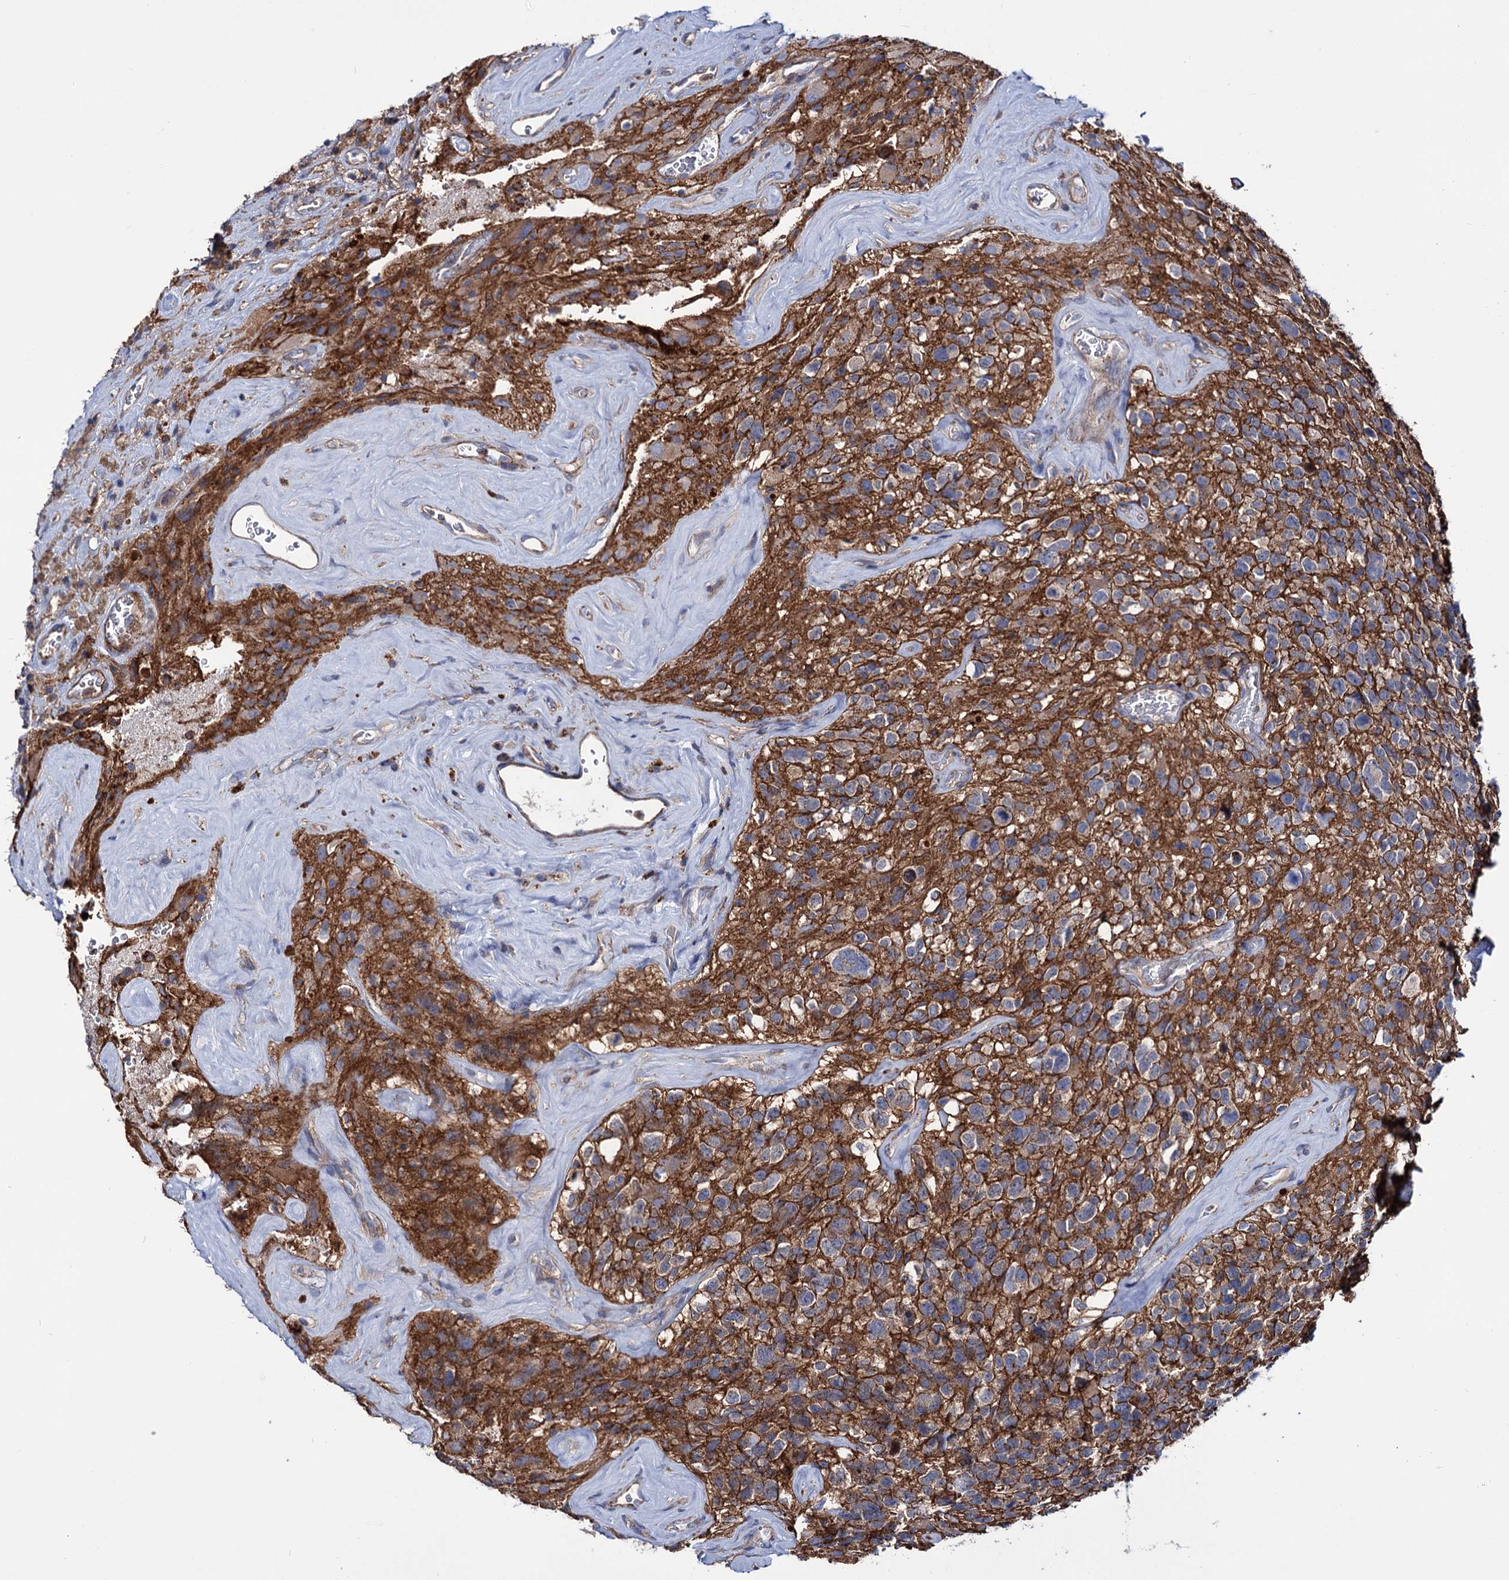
{"staining": {"intensity": "negative", "quantity": "none", "location": "none"}, "tissue": "glioma", "cell_type": "Tumor cells", "image_type": "cancer", "snomed": [{"axis": "morphology", "description": "Glioma, malignant, High grade"}, {"axis": "topography", "description": "Brain"}], "caption": "IHC micrograph of human high-grade glioma (malignant) stained for a protein (brown), which displays no positivity in tumor cells.", "gene": "DEF6", "patient": {"sex": "male", "age": 69}}